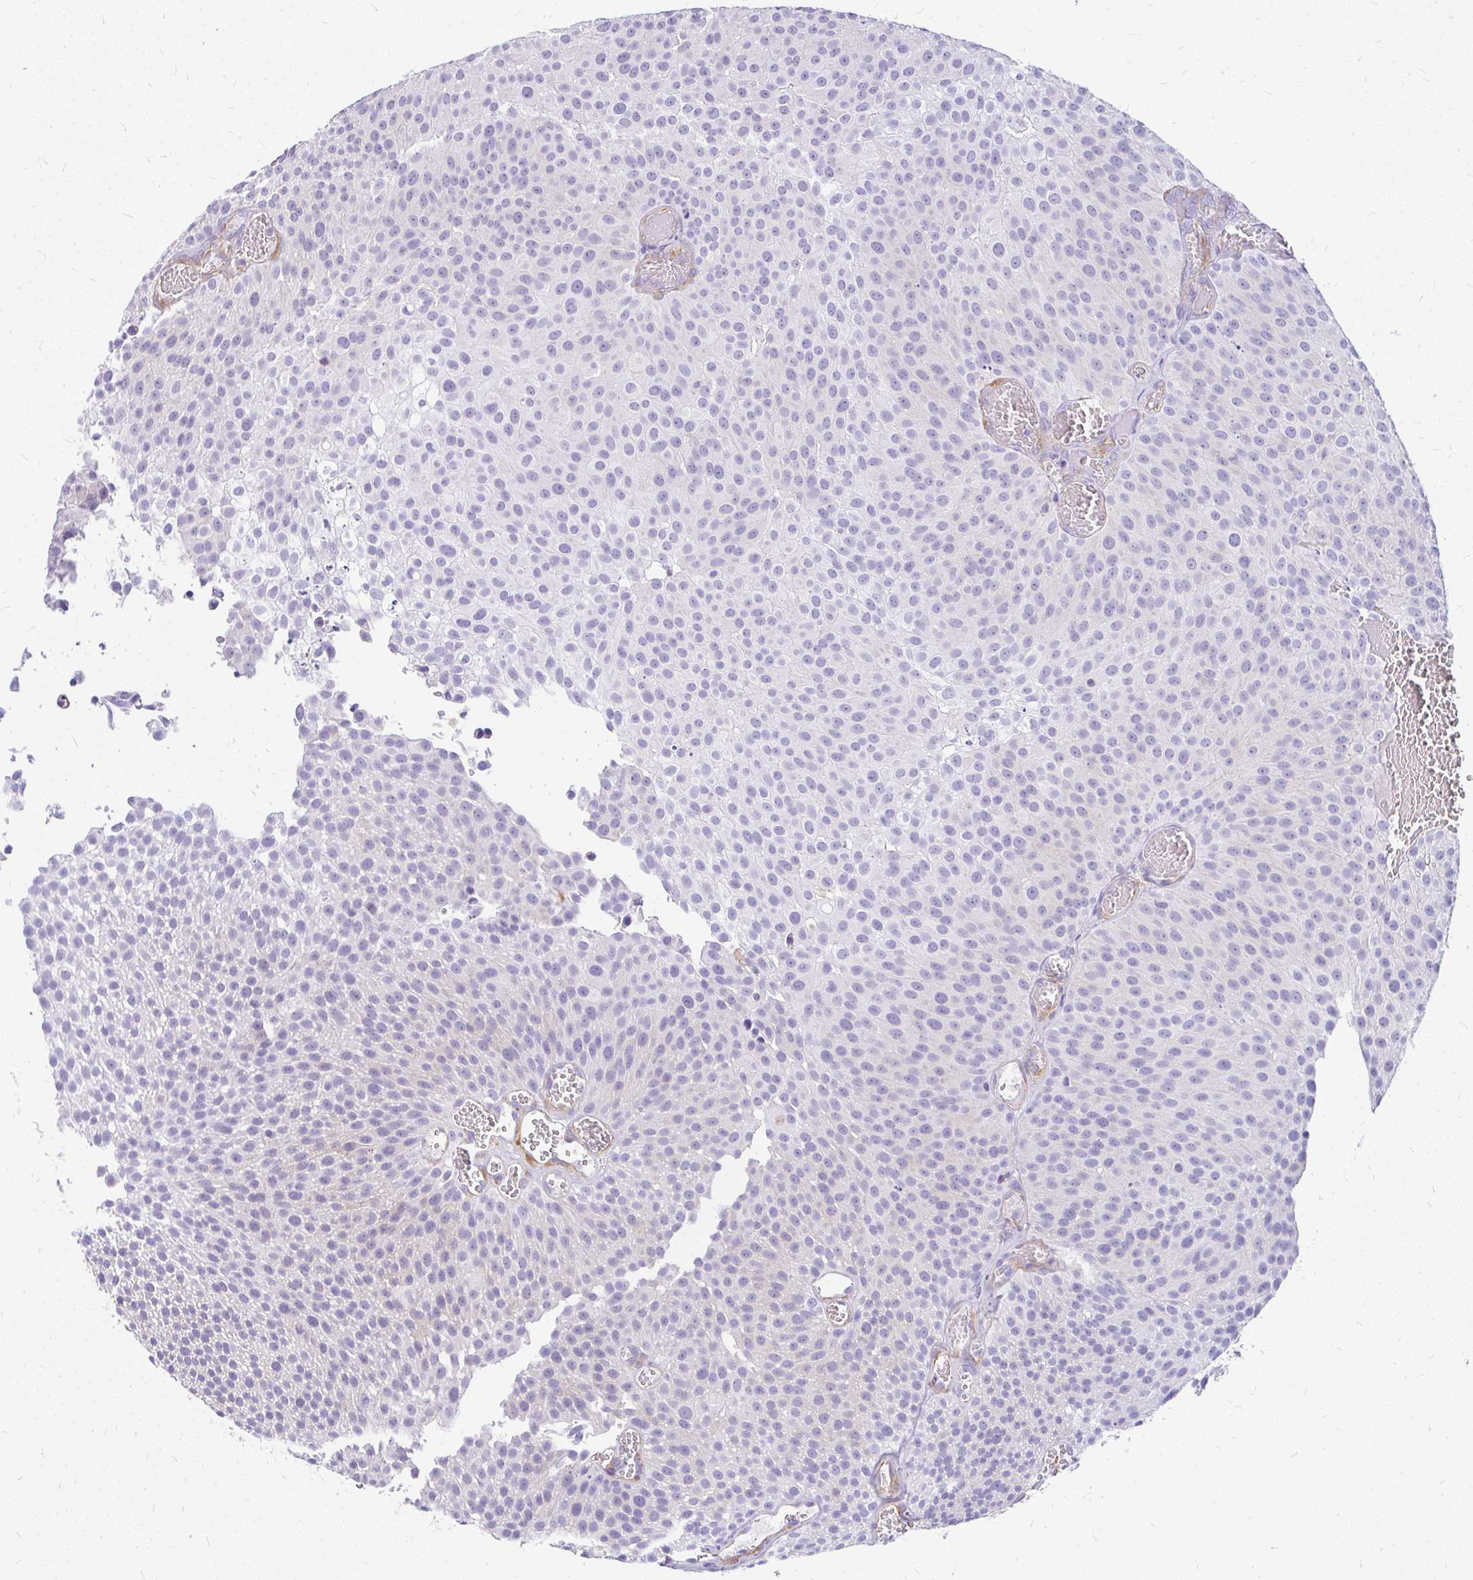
{"staining": {"intensity": "negative", "quantity": "none", "location": "none"}, "tissue": "urothelial cancer", "cell_type": "Tumor cells", "image_type": "cancer", "snomed": [{"axis": "morphology", "description": "Urothelial carcinoma, Low grade"}, {"axis": "topography", "description": "Urinary bladder"}], "caption": "This is an IHC micrograph of low-grade urothelial carcinoma. There is no expression in tumor cells.", "gene": "FAM83C", "patient": {"sex": "female", "age": 79}}